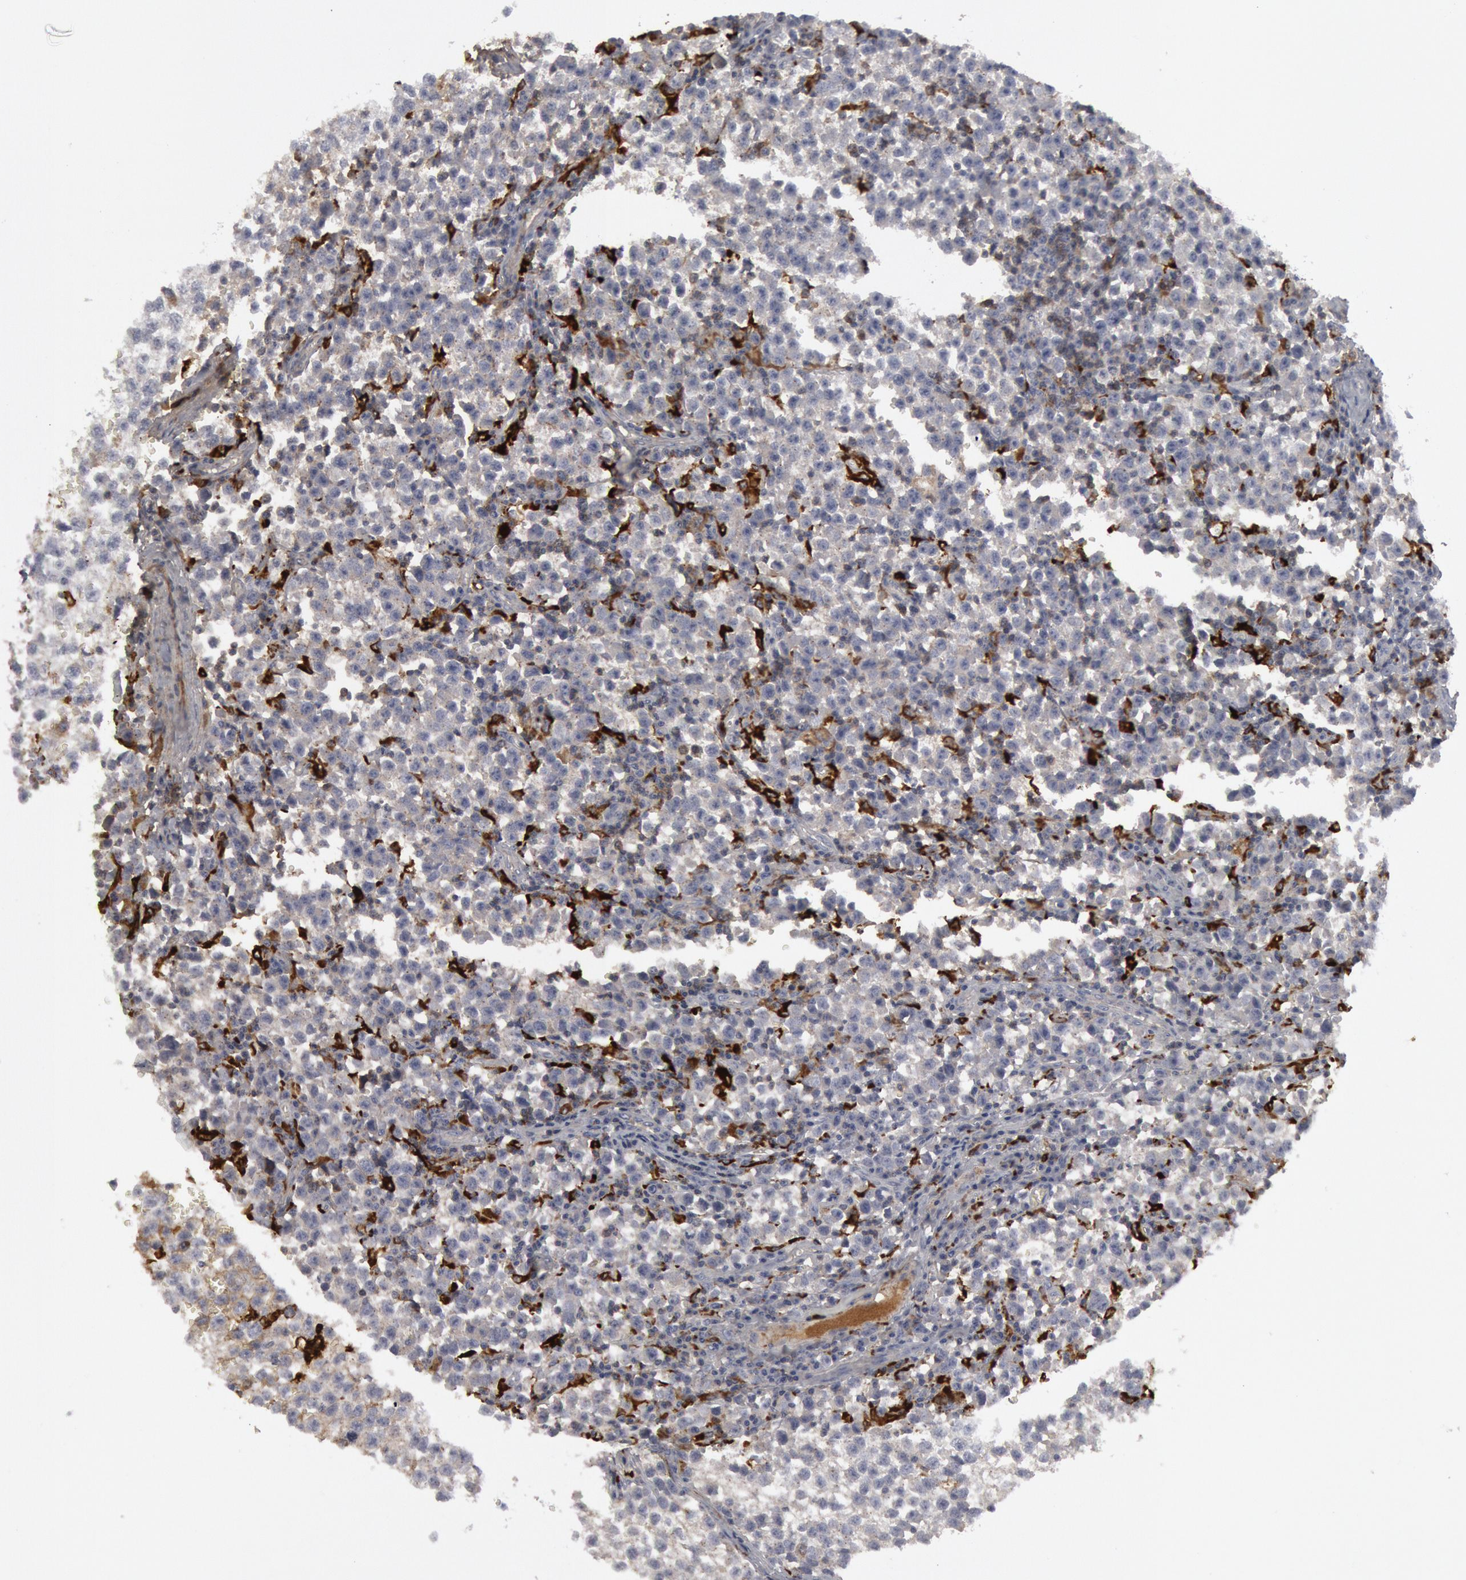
{"staining": {"intensity": "negative", "quantity": "none", "location": "none"}, "tissue": "testis cancer", "cell_type": "Tumor cells", "image_type": "cancer", "snomed": [{"axis": "morphology", "description": "Seminoma, NOS"}, {"axis": "topography", "description": "Testis"}], "caption": "A high-resolution micrograph shows immunohistochemistry (IHC) staining of testis cancer (seminoma), which reveals no significant staining in tumor cells.", "gene": "C1QC", "patient": {"sex": "male", "age": 35}}